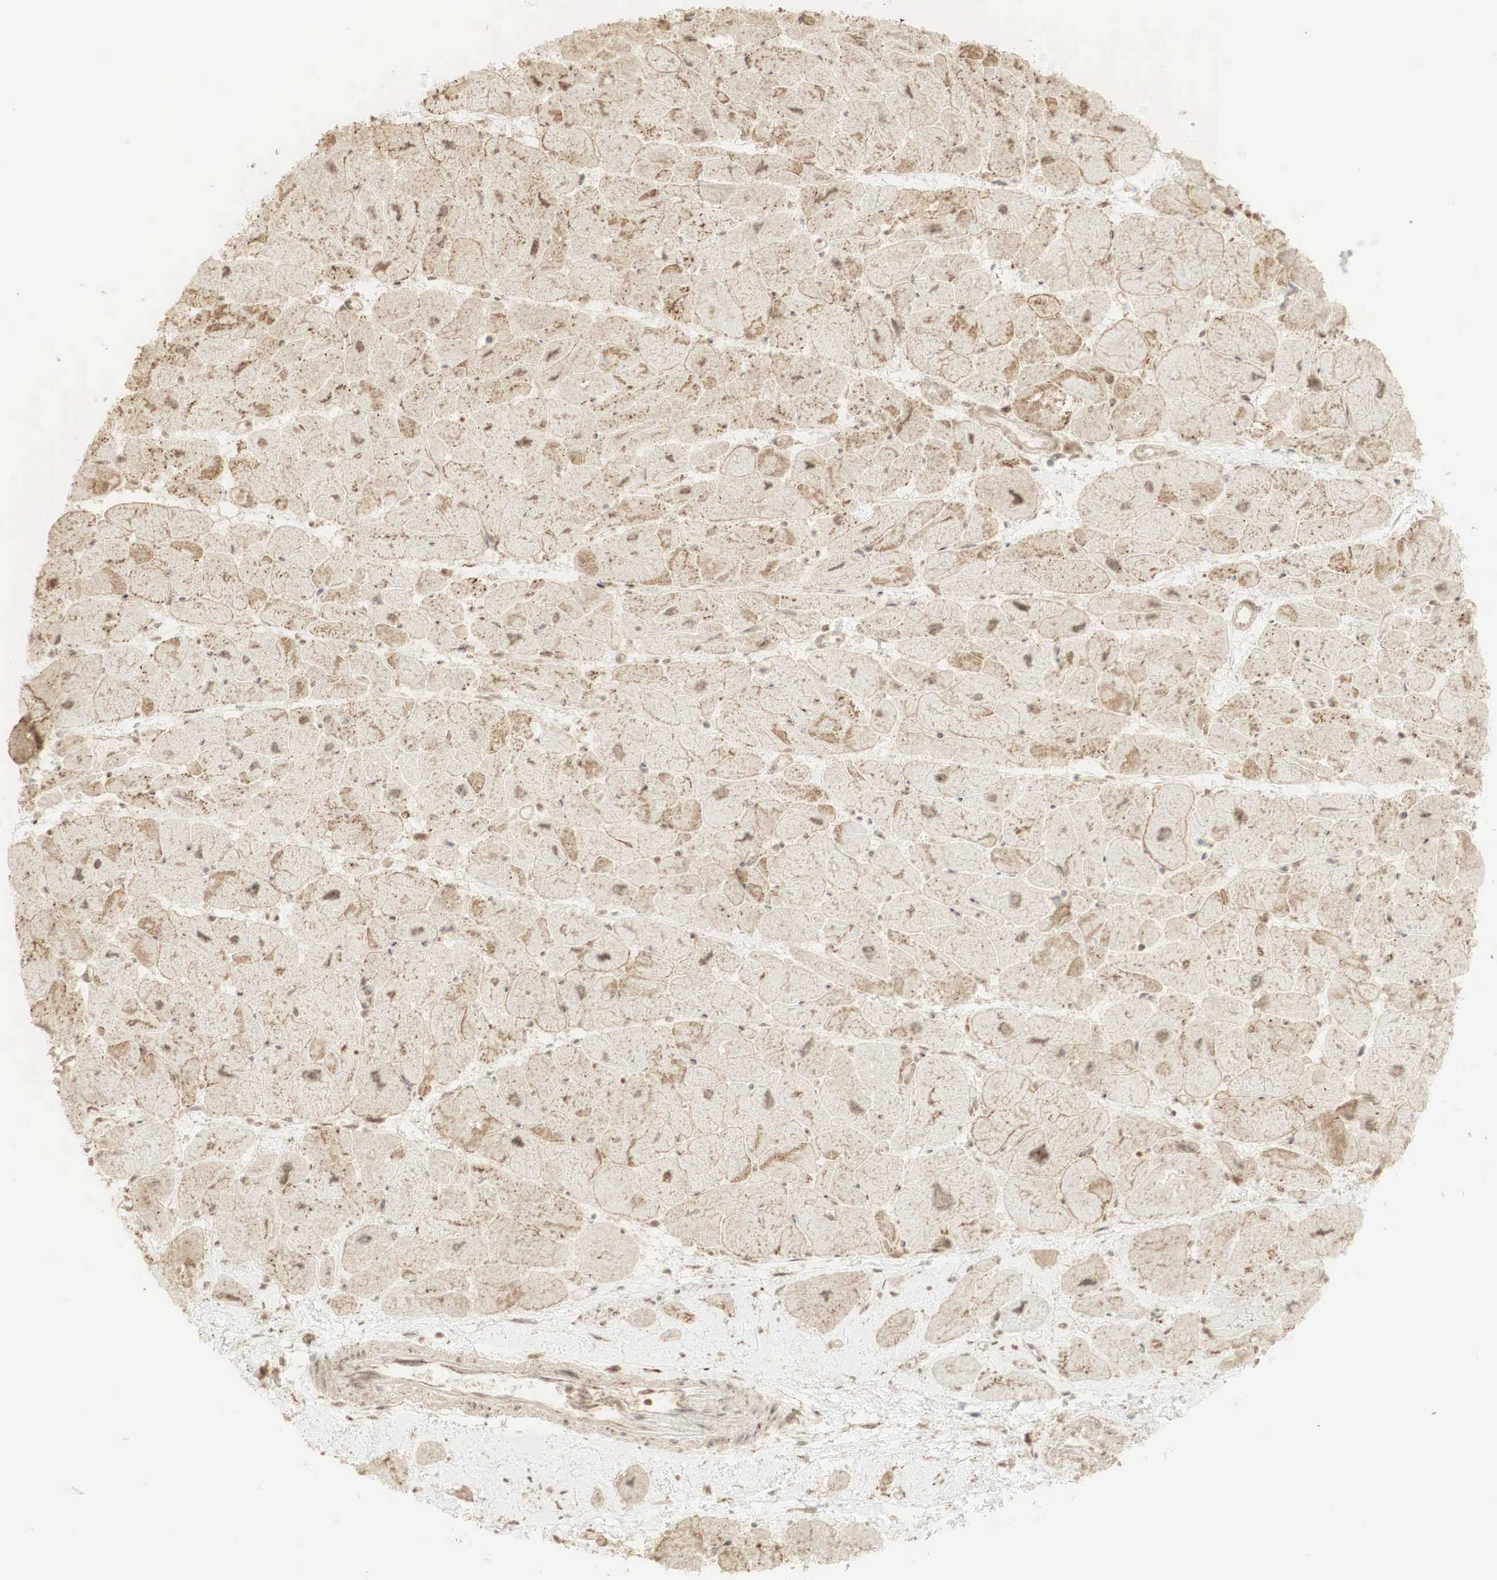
{"staining": {"intensity": "weak", "quantity": "25%-75%", "location": "cytoplasmic/membranous"}, "tissue": "heart muscle", "cell_type": "Cardiomyocytes", "image_type": "normal", "snomed": [{"axis": "morphology", "description": "Normal tissue, NOS"}, {"axis": "topography", "description": "Heart"}], "caption": "Approximately 25%-75% of cardiomyocytes in normal heart muscle reveal weak cytoplasmic/membranous protein staining as visualized by brown immunohistochemical staining.", "gene": "RNF113A", "patient": {"sex": "female", "age": 54}}